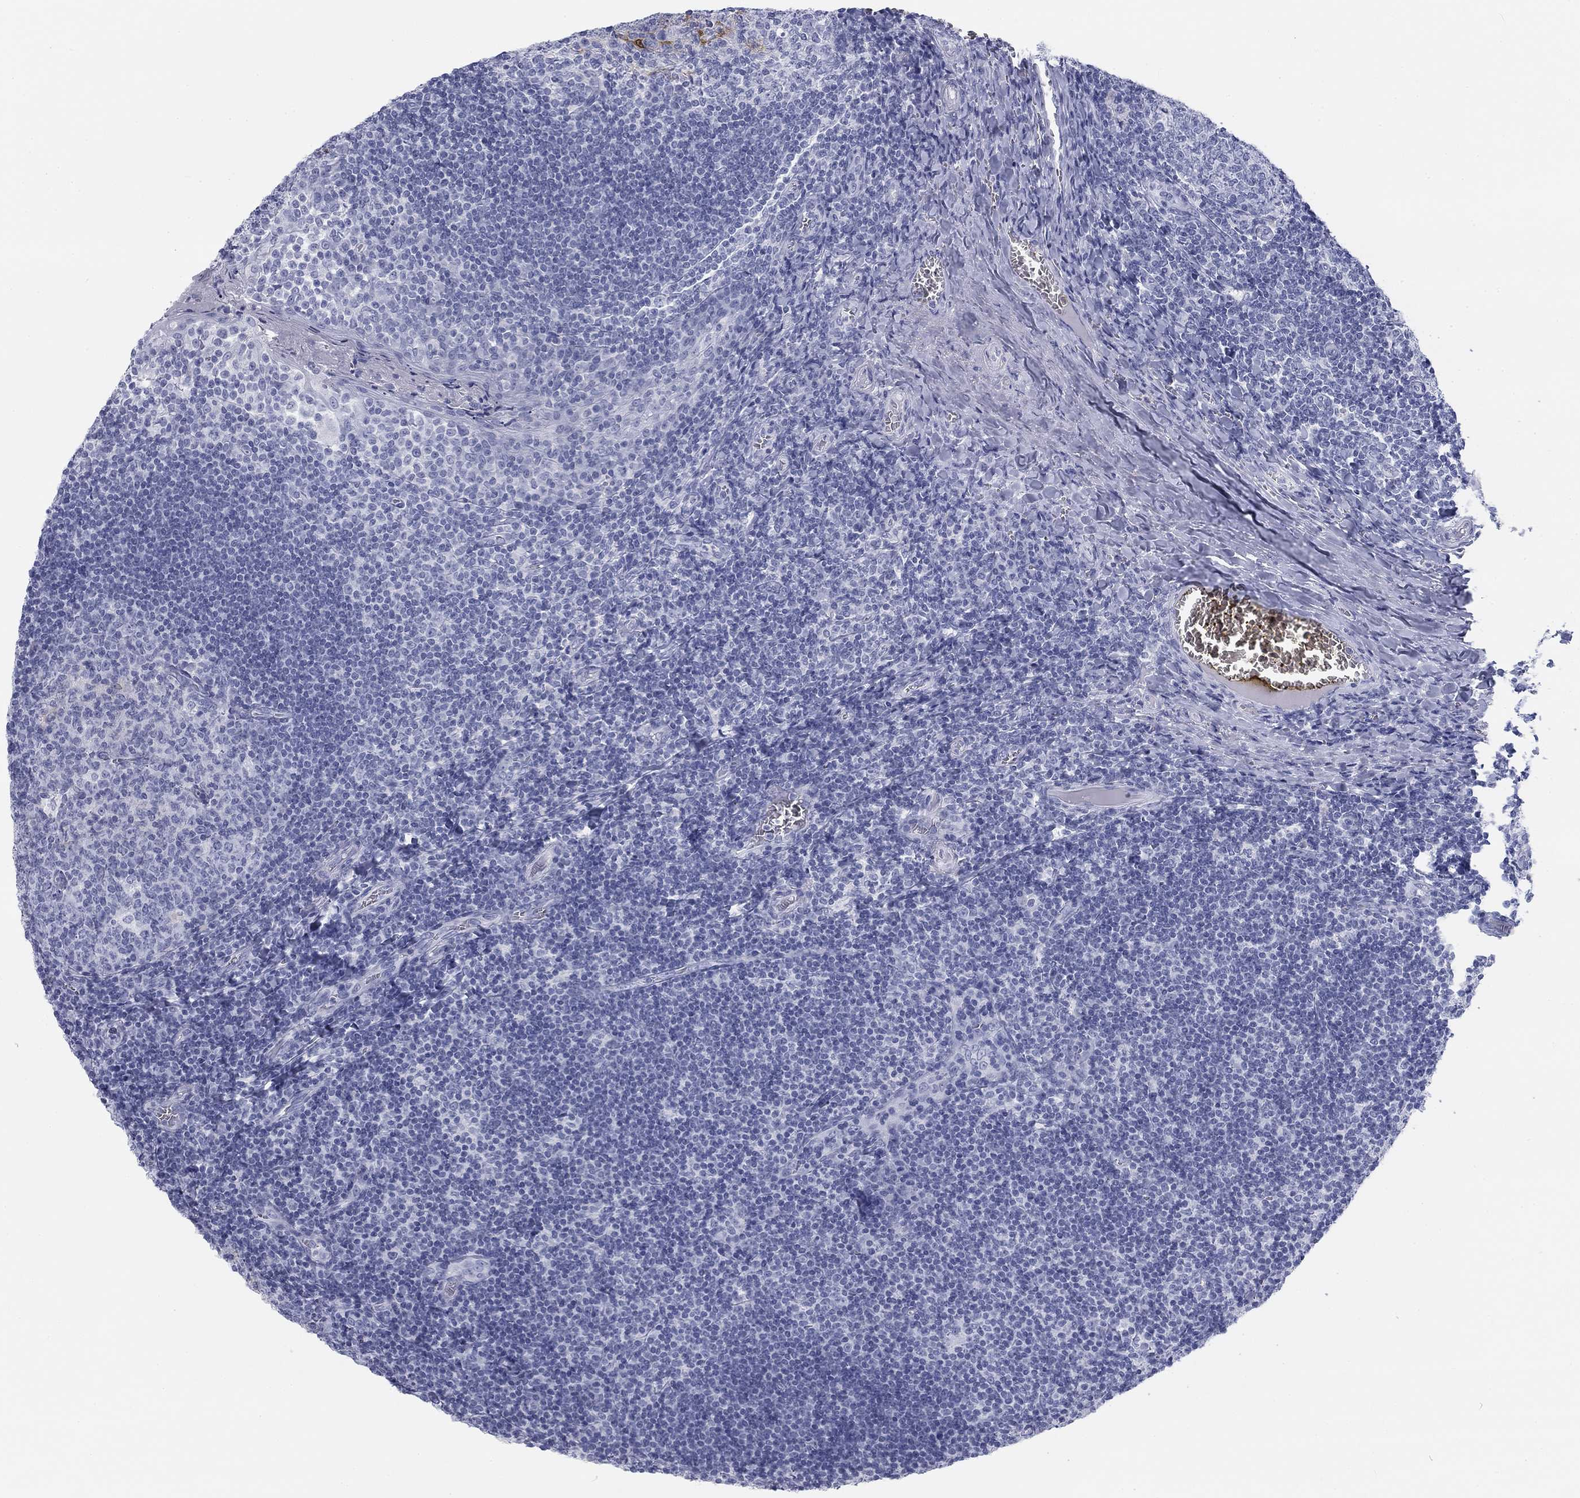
{"staining": {"intensity": "negative", "quantity": "none", "location": "none"}, "tissue": "tonsil", "cell_type": "Germinal center cells", "image_type": "normal", "snomed": [{"axis": "morphology", "description": "Normal tissue, NOS"}, {"axis": "topography", "description": "Tonsil"}], "caption": "A high-resolution image shows IHC staining of normal tonsil, which exhibits no significant positivity in germinal center cells. (Stains: DAB immunohistochemistry with hematoxylin counter stain, Microscopy: brightfield microscopy at high magnification).", "gene": "CALB1", "patient": {"sex": "female", "age": 13}}